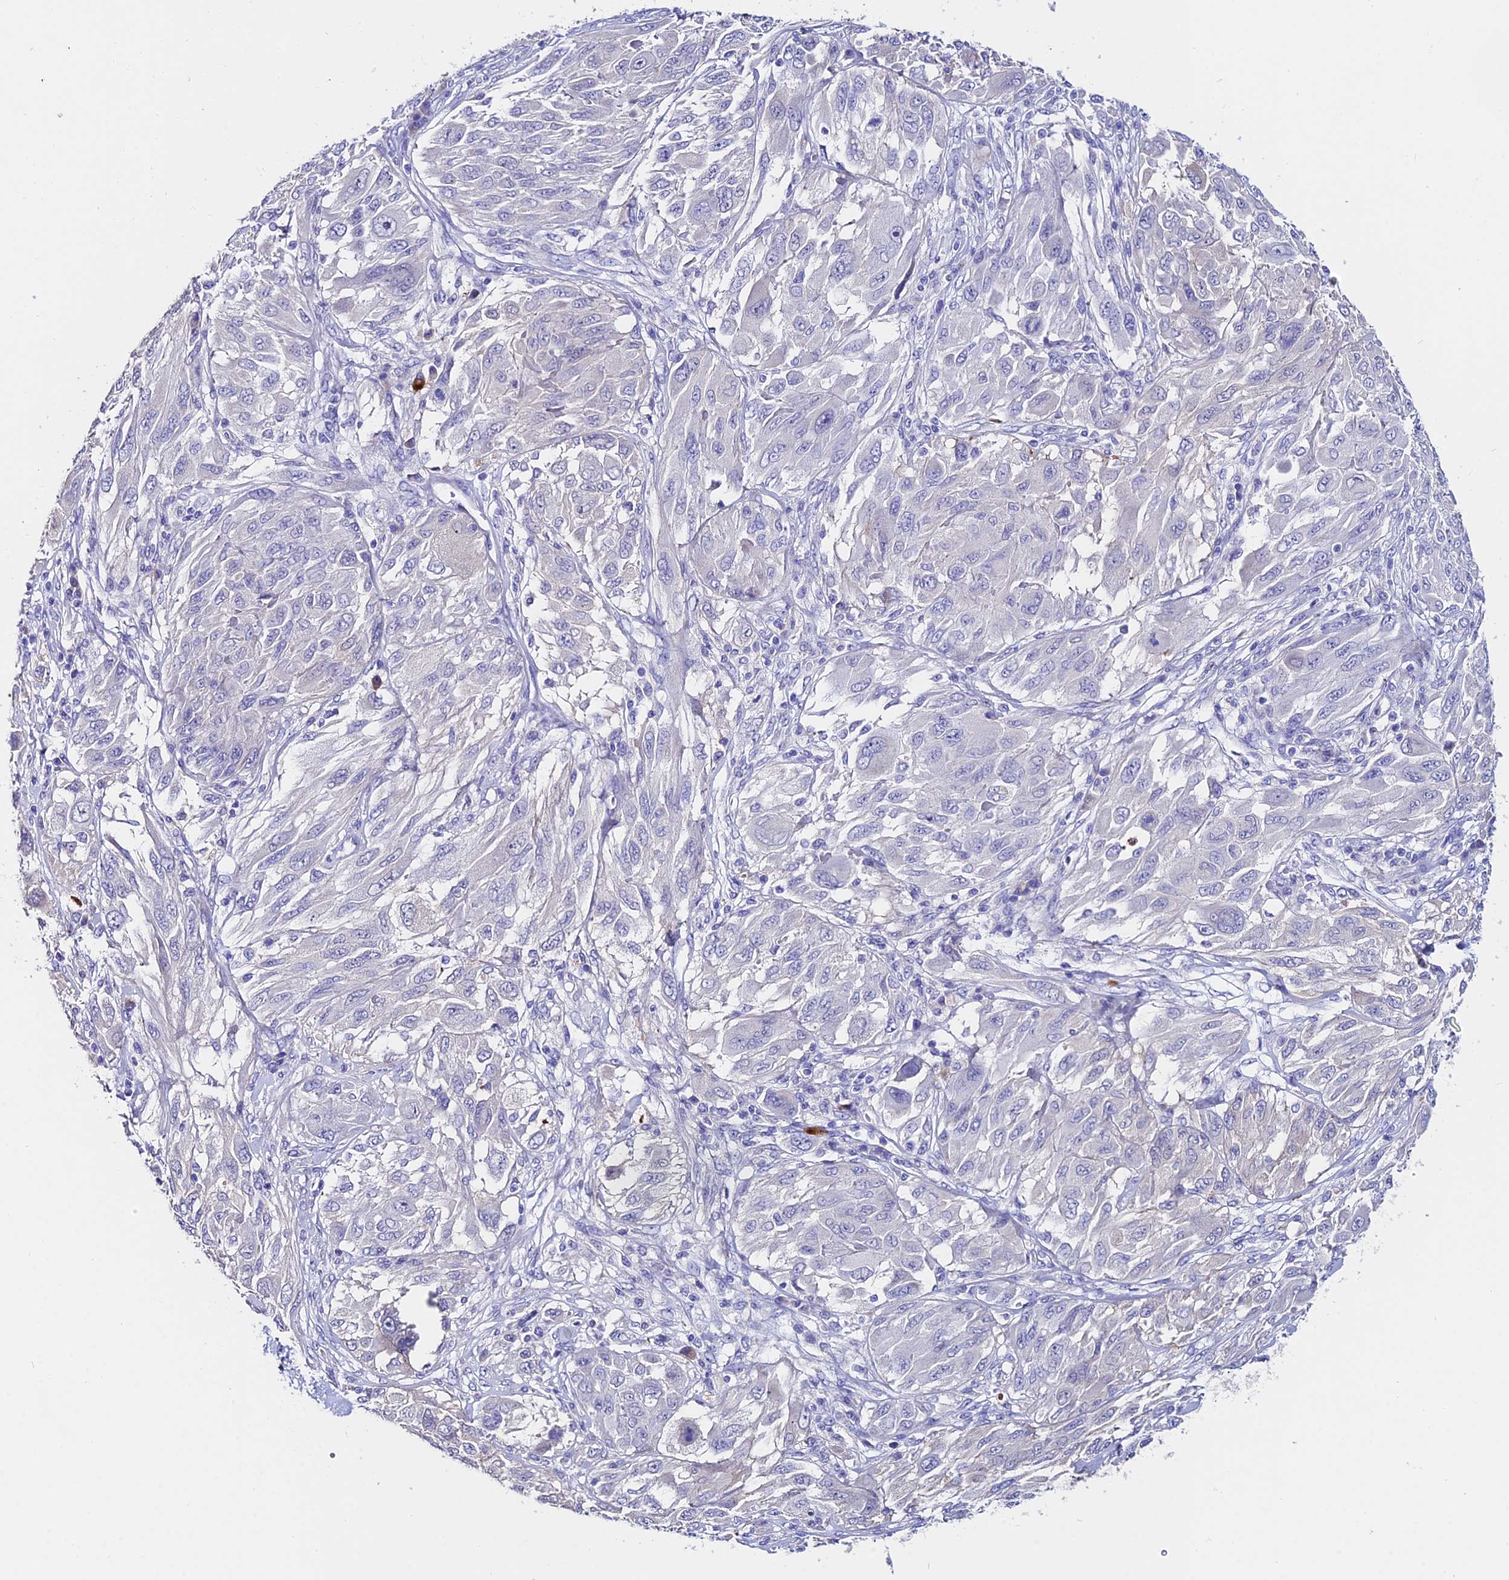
{"staining": {"intensity": "negative", "quantity": "none", "location": "none"}, "tissue": "melanoma", "cell_type": "Tumor cells", "image_type": "cancer", "snomed": [{"axis": "morphology", "description": "Malignant melanoma, NOS"}, {"axis": "topography", "description": "Skin"}], "caption": "Protein analysis of malignant melanoma demonstrates no significant expression in tumor cells.", "gene": "CEP41", "patient": {"sex": "female", "age": 91}}